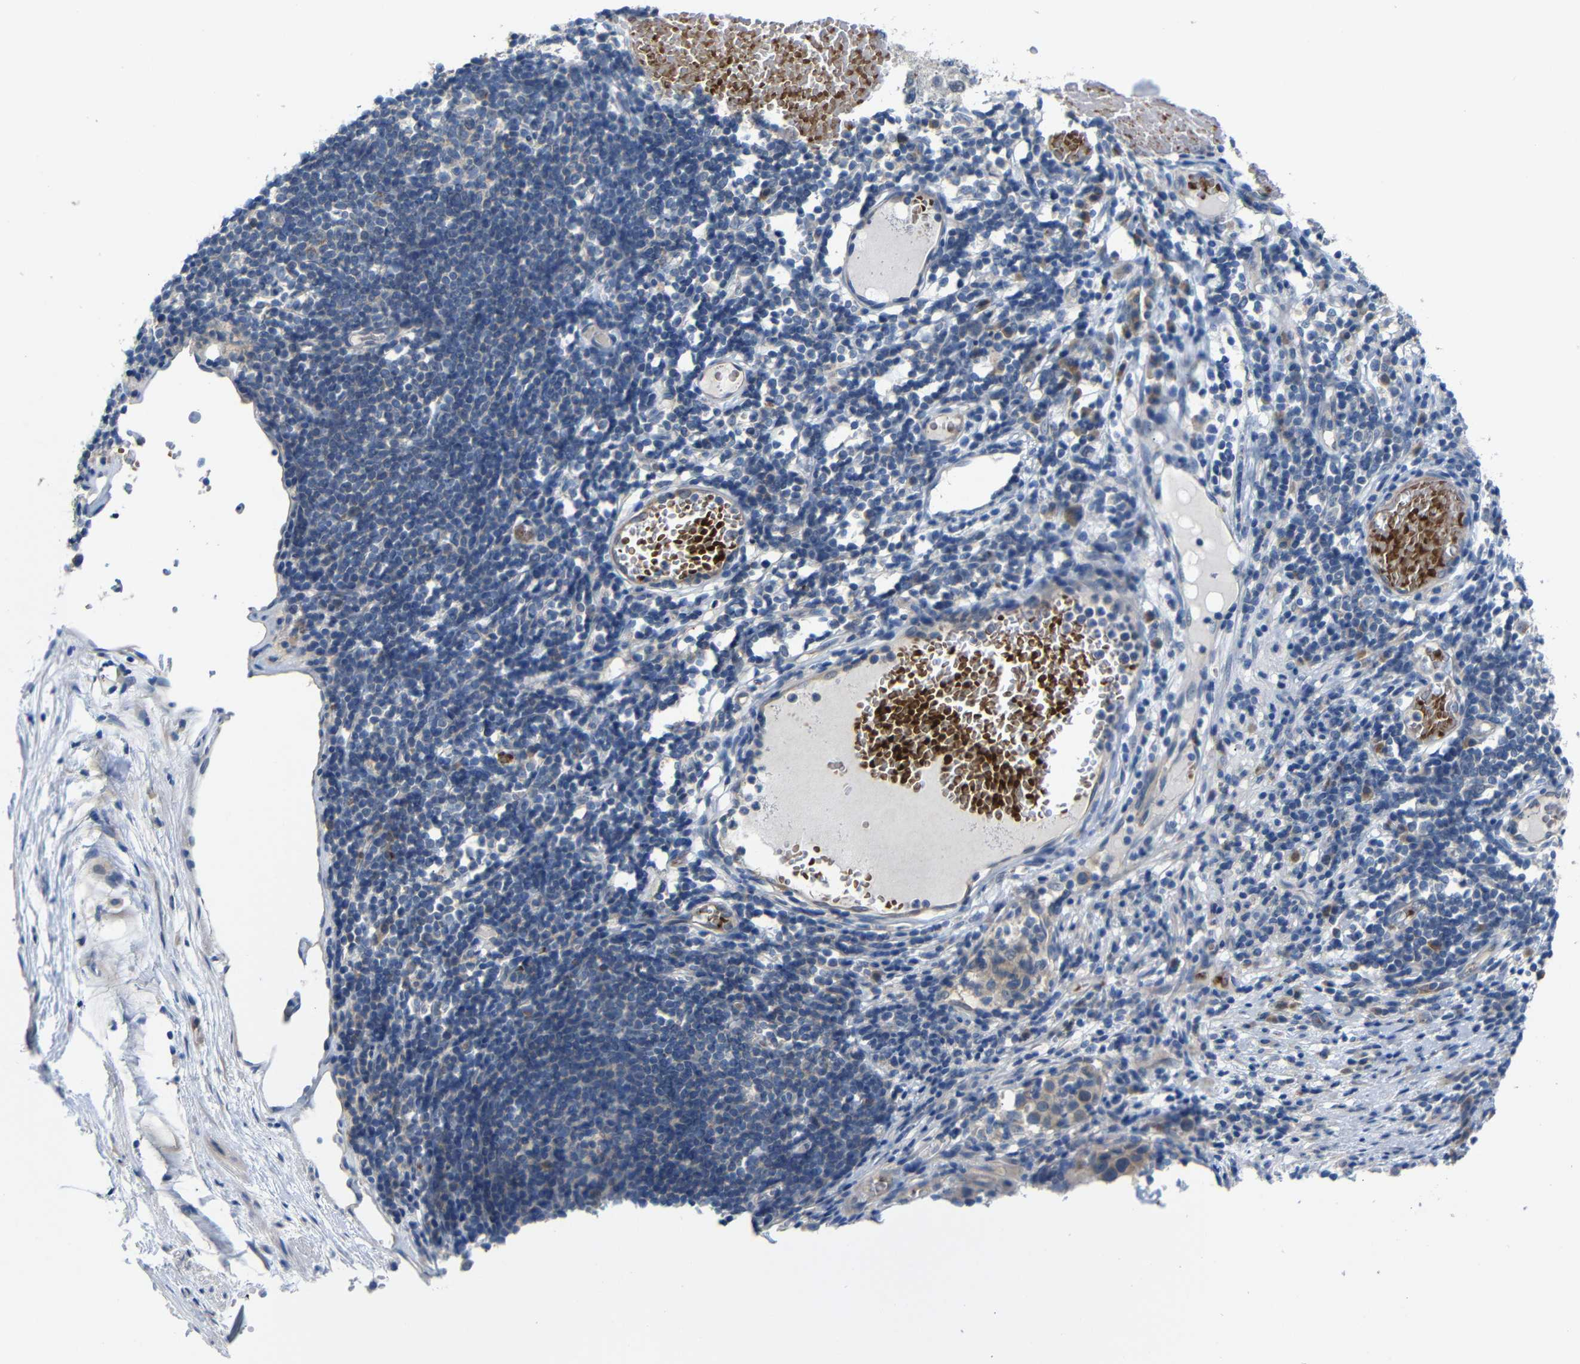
{"staining": {"intensity": "weak", "quantity": ">75%", "location": "cytoplasmic/membranous"}, "tissue": "melanoma", "cell_type": "Tumor cells", "image_type": "cancer", "snomed": [{"axis": "morphology", "description": "Malignant melanoma, Metastatic site"}, {"axis": "topography", "description": "Lymph node"}], "caption": "Protein expression by immunohistochemistry (IHC) reveals weak cytoplasmic/membranous staining in approximately >75% of tumor cells in melanoma. (brown staining indicates protein expression, while blue staining denotes nuclei).", "gene": "TBC1D32", "patient": {"sex": "male", "age": 61}}